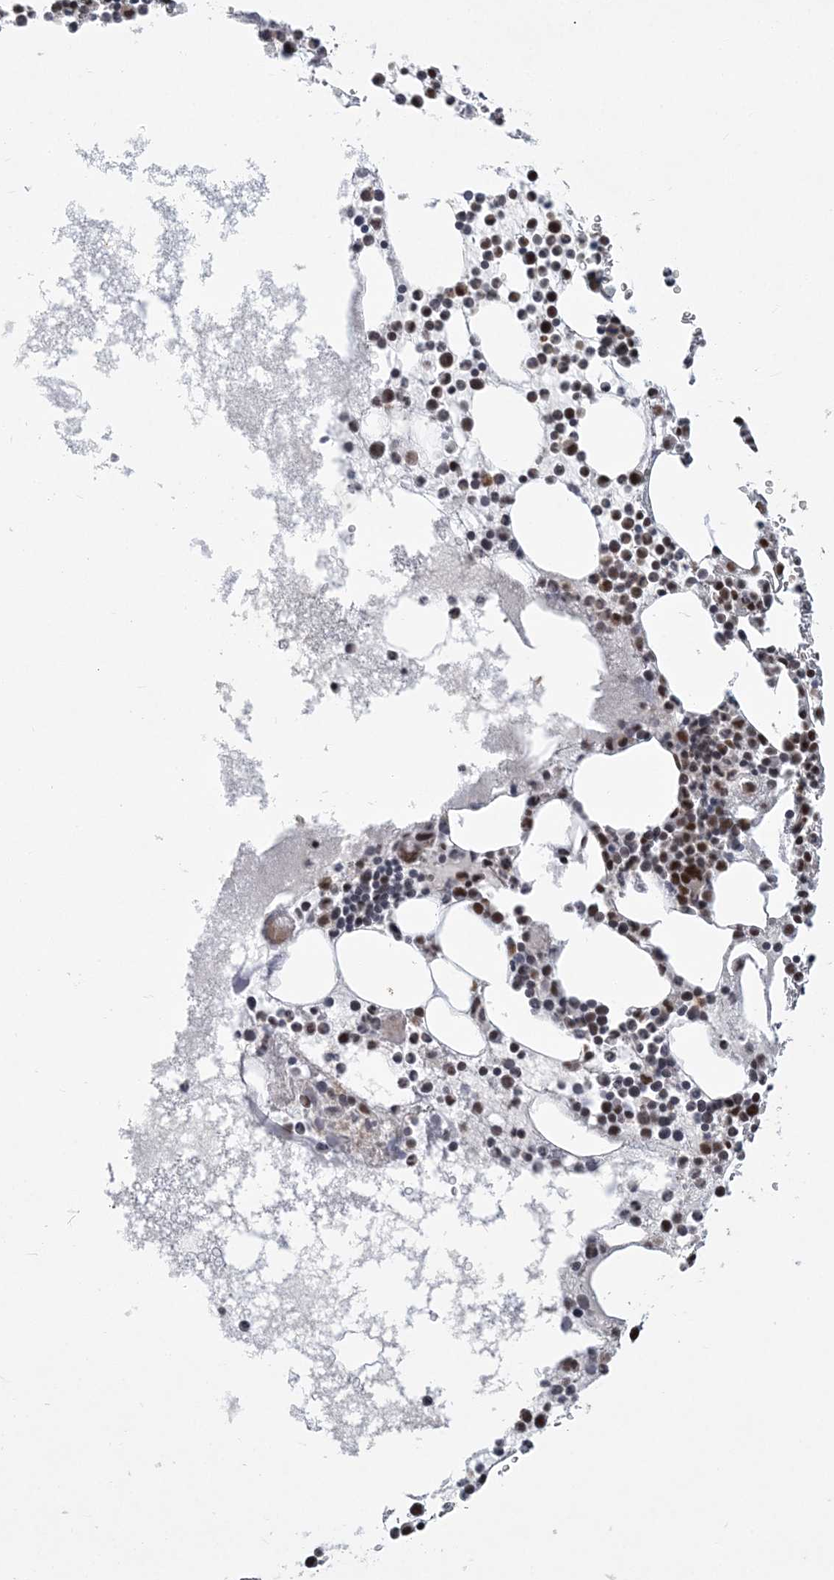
{"staining": {"intensity": "strong", "quantity": "25%-75%", "location": "nuclear"}, "tissue": "bone marrow", "cell_type": "Hematopoietic cells", "image_type": "normal", "snomed": [{"axis": "morphology", "description": "Normal tissue, NOS"}, {"axis": "topography", "description": "Bone marrow"}], "caption": "Immunohistochemistry (IHC) micrograph of benign bone marrow: bone marrow stained using immunohistochemistry exhibits high levels of strong protein expression localized specifically in the nuclear of hematopoietic cells, appearing as a nuclear brown color.", "gene": "PLRG1", "patient": {"sex": "female", "age": 78}}